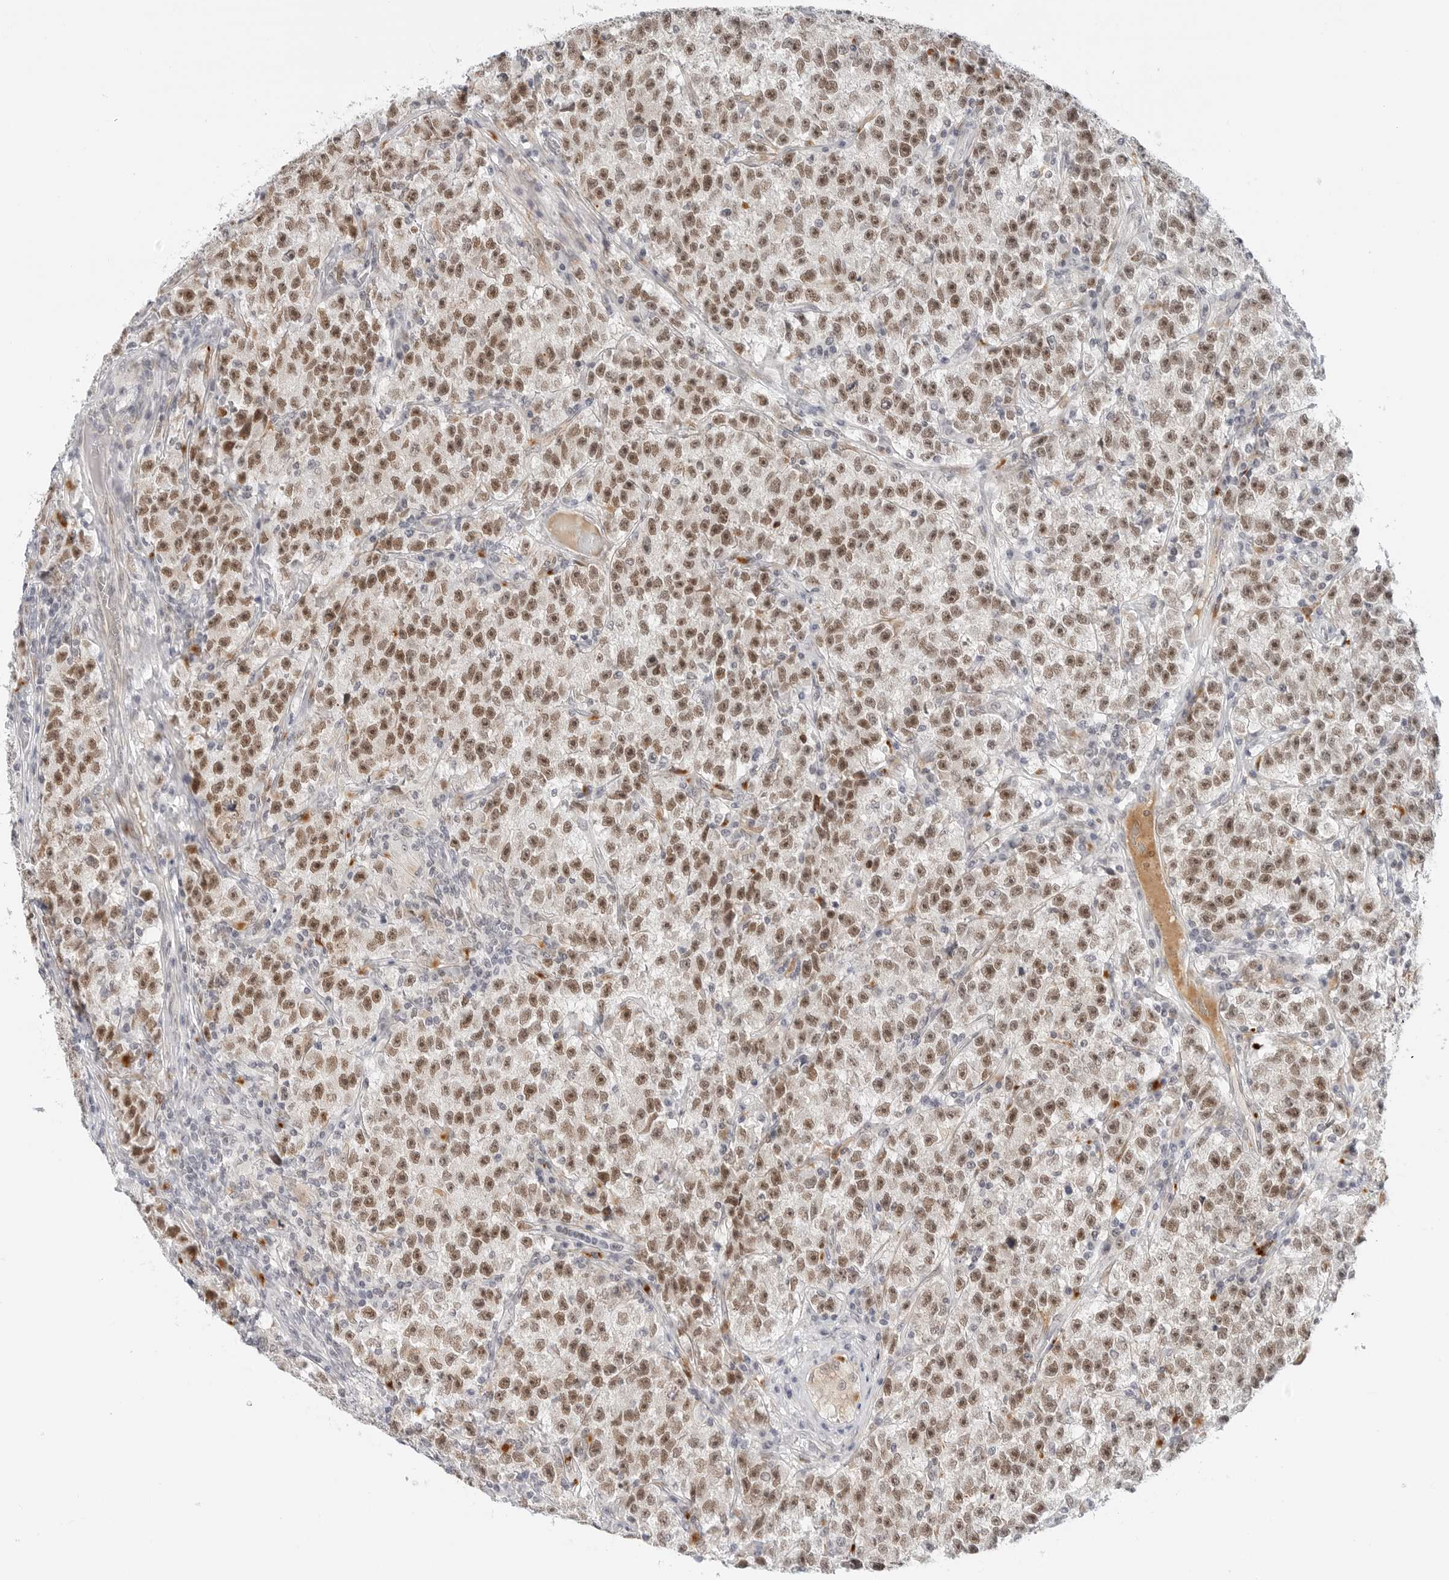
{"staining": {"intensity": "moderate", "quantity": ">75%", "location": "nuclear"}, "tissue": "testis cancer", "cell_type": "Tumor cells", "image_type": "cancer", "snomed": [{"axis": "morphology", "description": "Seminoma, NOS"}, {"axis": "topography", "description": "Testis"}], "caption": "High-magnification brightfield microscopy of testis cancer (seminoma) stained with DAB (brown) and counterstained with hematoxylin (blue). tumor cells exhibit moderate nuclear positivity is identified in about>75% of cells.", "gene": "TSEN2", "patient": {"sex": "male", "age": 22}}